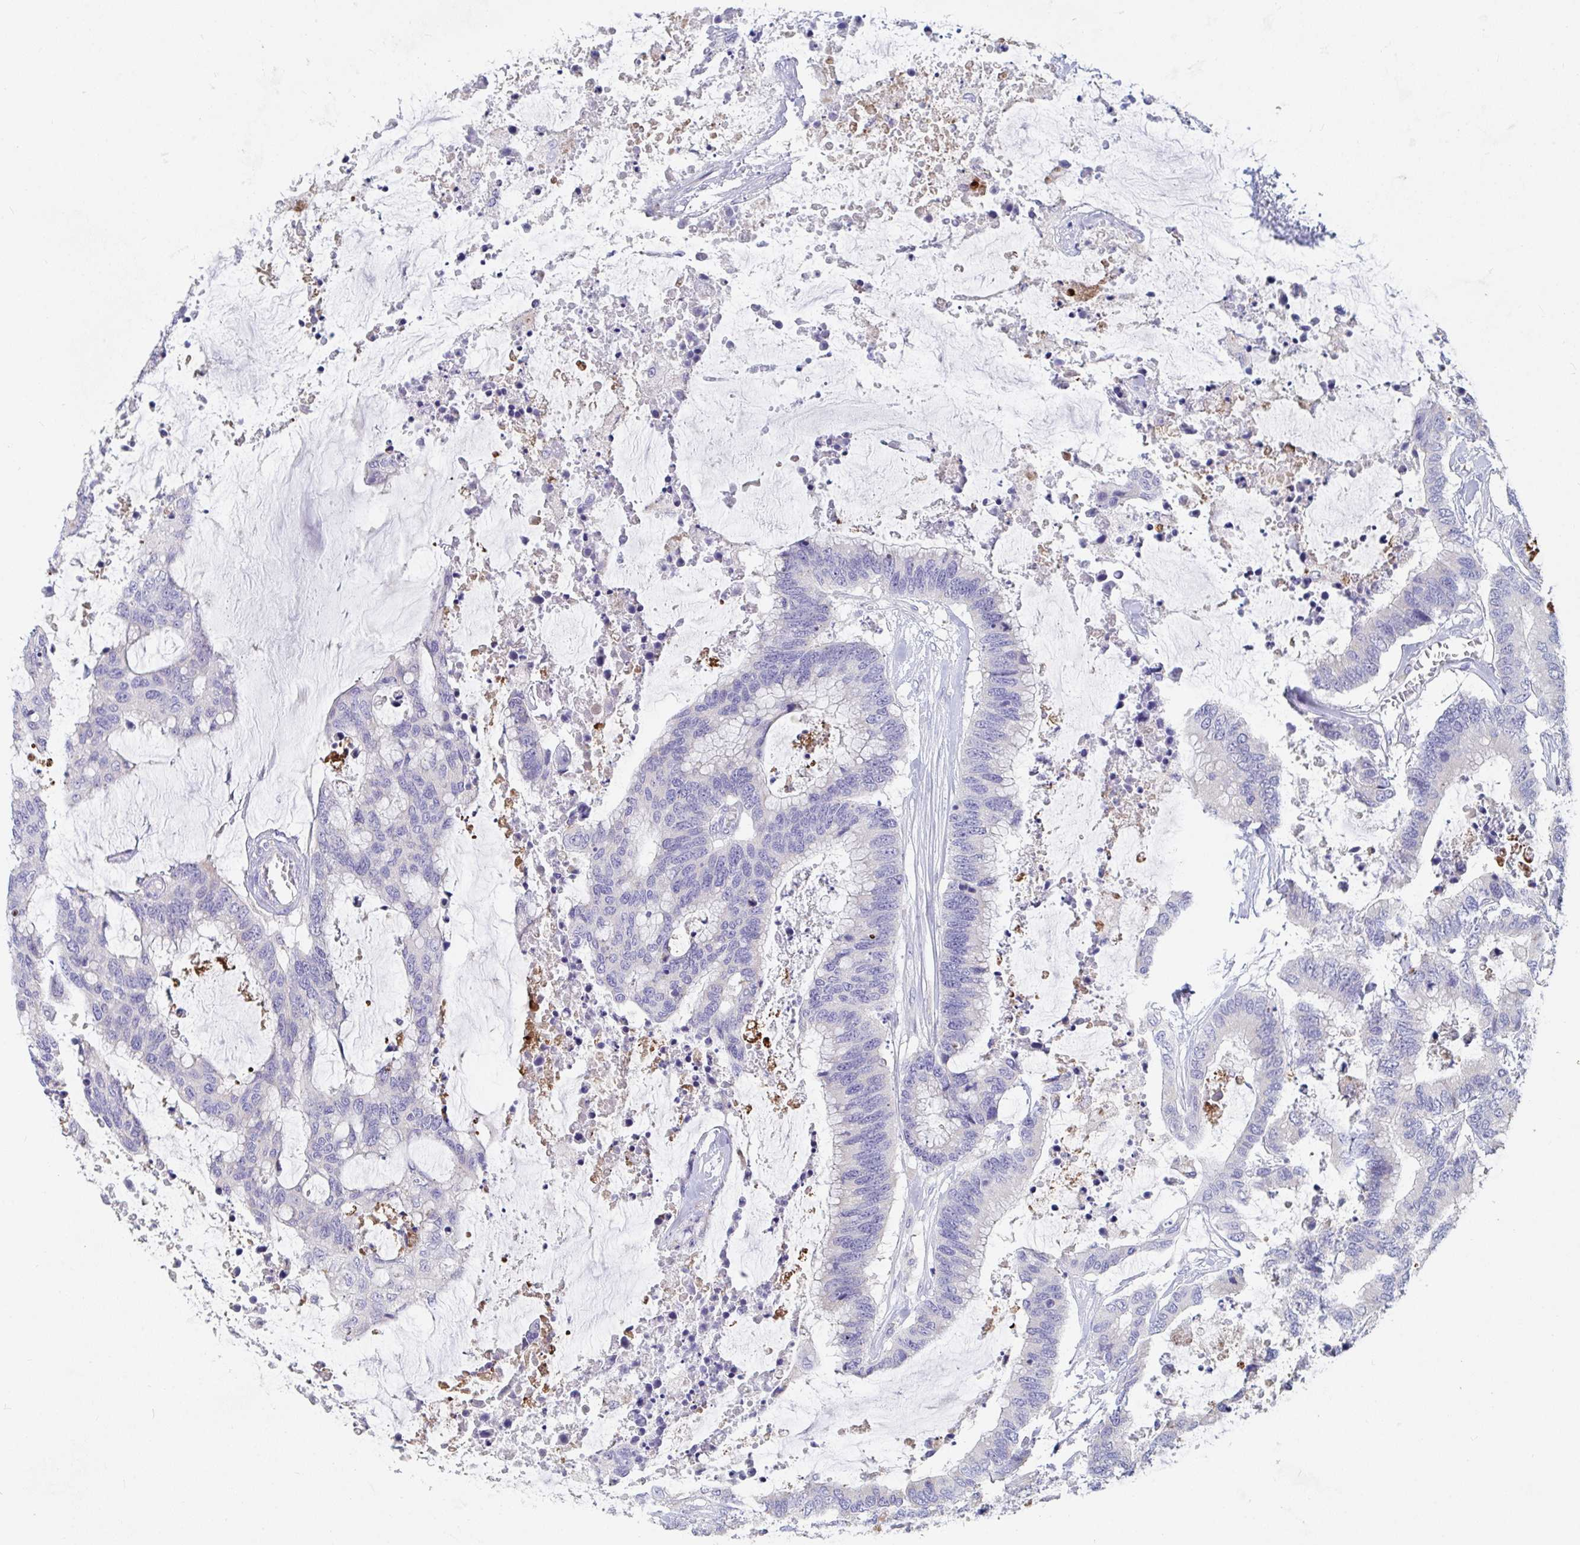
{"staining": {"intensity": "negative", "quantity": "none", "location": "none"}, "tissue": "colorectal cancer", "cell_type": "Tumor cells", "image_type": "cancer", "snomed": [{"axis": "morphology", "description": "Adenocarcinoma, NOS"}, {"axis": "topography", "description": "Rectum"}], "caption": "Immunohistochemistry photomicrograph of colorectal cancer stained for a protein (brown), which demonstrates no positivity in tumor cells. Brightfield microscopy of immunohistochemistry stained with DAB (3,3'-diaminobenzidine) (brown) and hematoxylin (blue), captured at high magnification.", "gene": "ZNF561", "patient": {"sex": "female", "age": 59}}